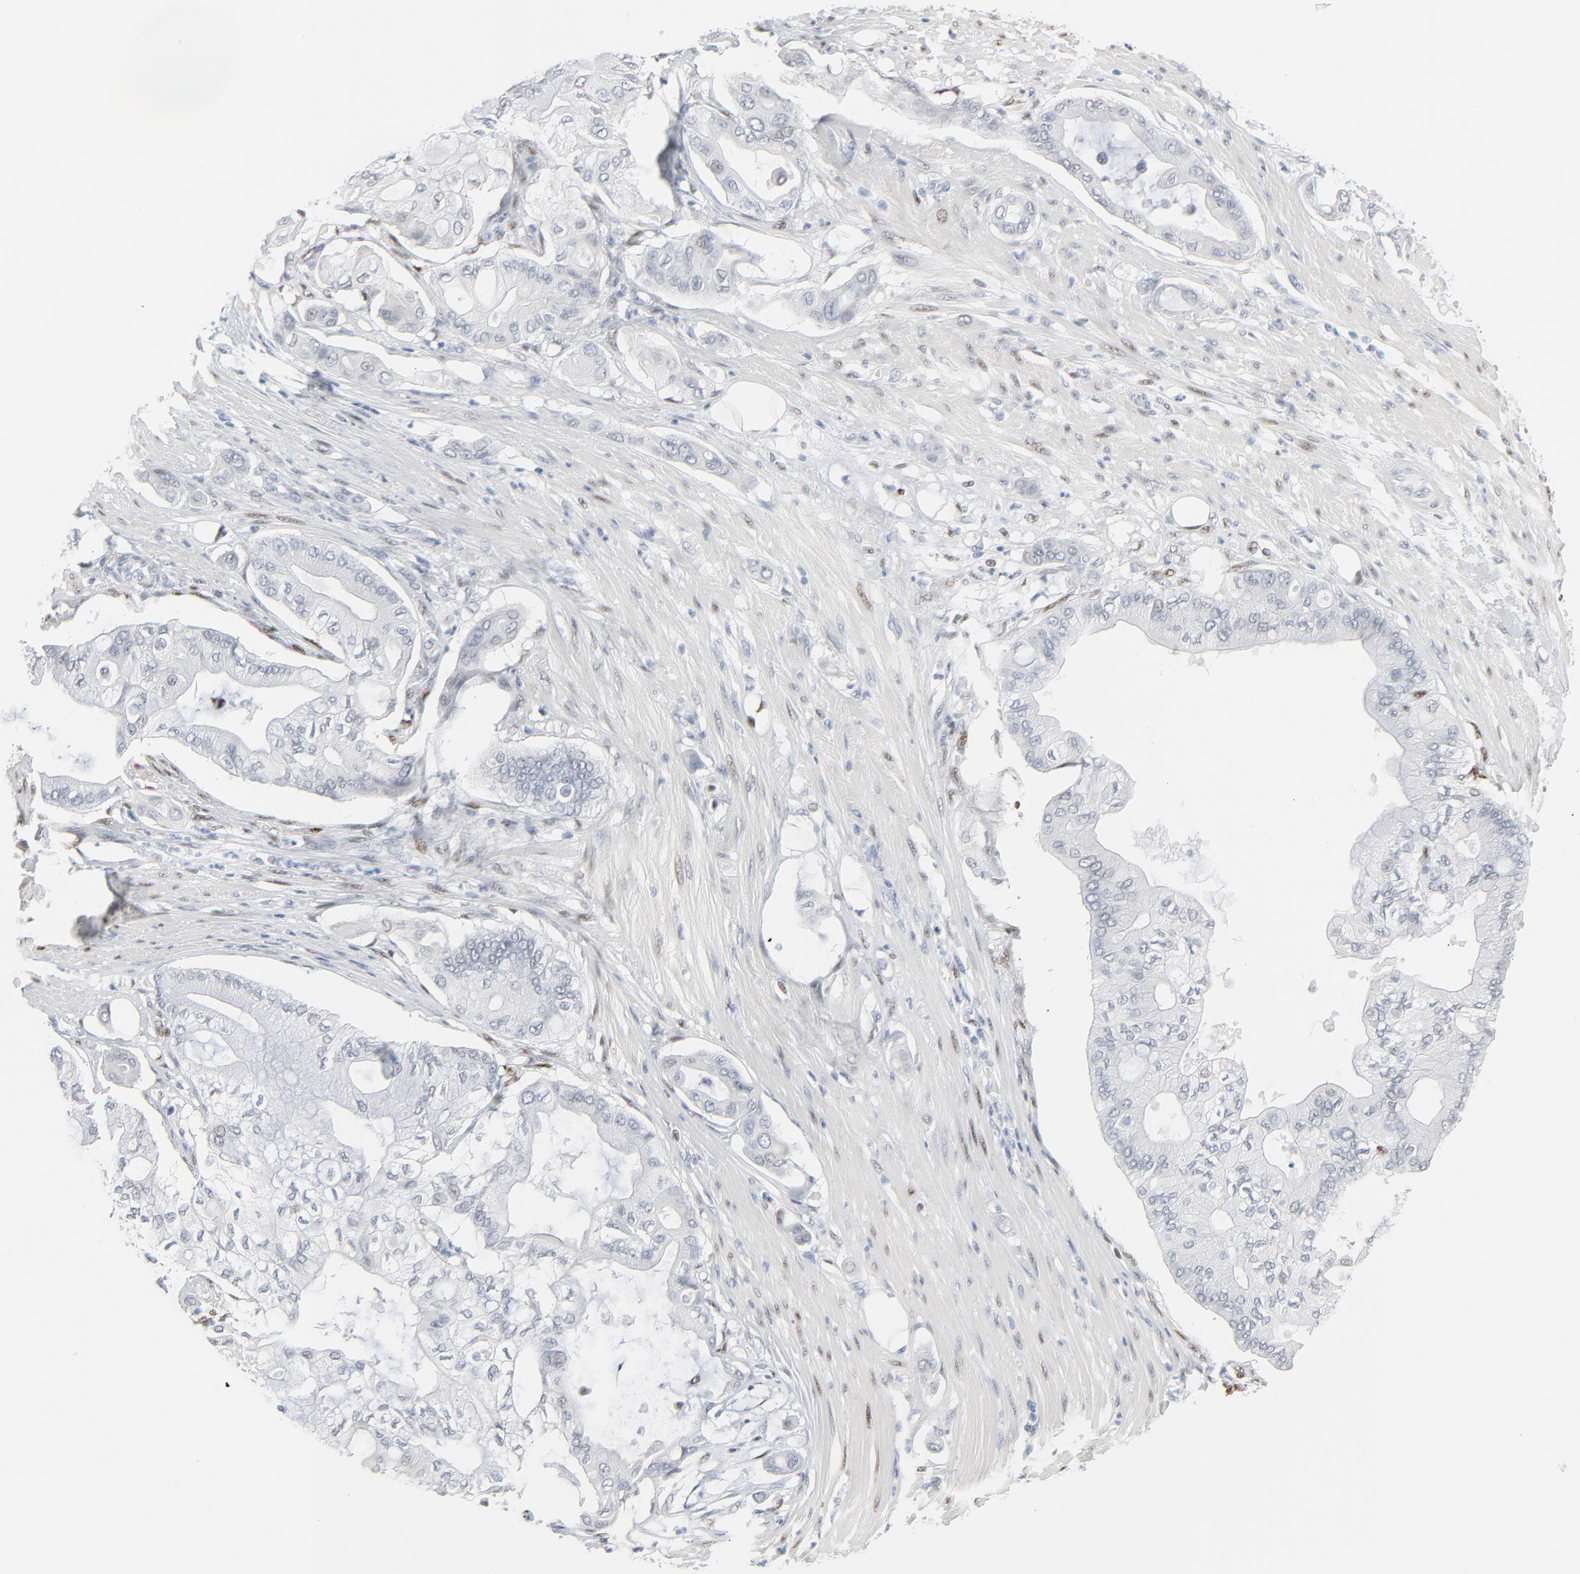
{"staining": {"intensity": "negative", "quantity": "none", "location": "none"}, "tissue": "pancreatic cancer", "cell_type": "Tumor cells", "image_type": "cancer", "snomed": [{"axis": "morphology", "description": "Adenocarcinoma, NOS"}, {"axis": "morphology", "description": "Adenocarcinoma, metastatic, NOS"}, {"axis": "topography", "description": "Lymph node"}, {"axis": "topography", "description": "Pancreas"}, {"axis": "topography", "description": "Duodenum"}], "caption": "Protein analysis of pancreatic cancer displays no significant expression in tumor cells.", "gene": "MITF", "patient": {"sex": "female", "age": 64}}